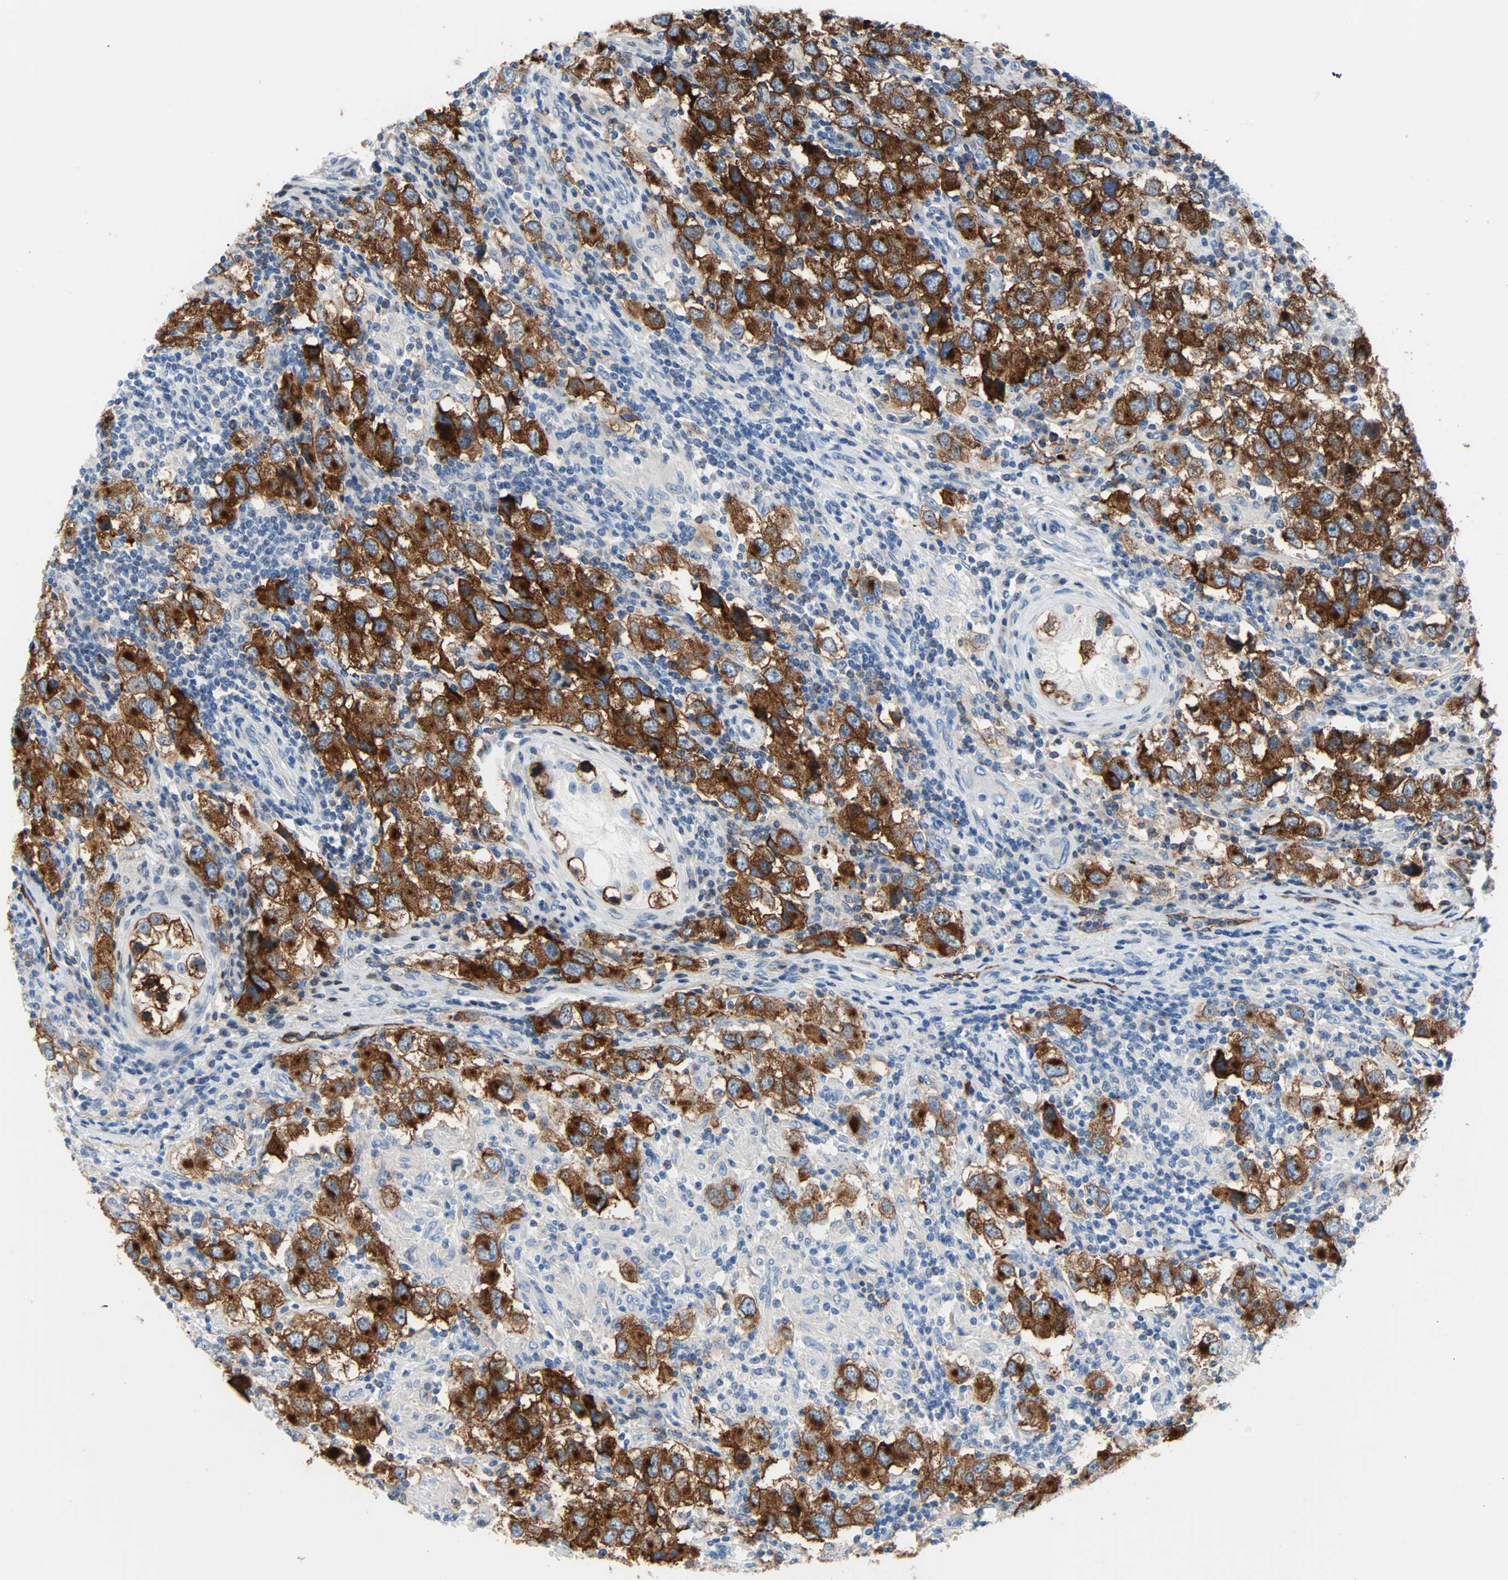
{"staining": {"intensity": "strong", "quantity": ">75%", "location": "cytoplasmic/membranous"}, "tissue": "testis cancer", "cell_type": "Tumor cells", "image_type": "cancer", "snomed": [{"axis": "morphology", "description": "Carcinoma, Embryonal, NOS"}, {"axis": "topography", "description": "Testis"}], "caption": "Strong cytoplasmic/membranous staining is identified in approximately >75% of tumor cells in testis cancer (embryonal carcinoma). (Brightfield microscopy of DAB IHC at high magnification).", "gene": "PDPN", "patient": {"sex": "male", "age": 21}}